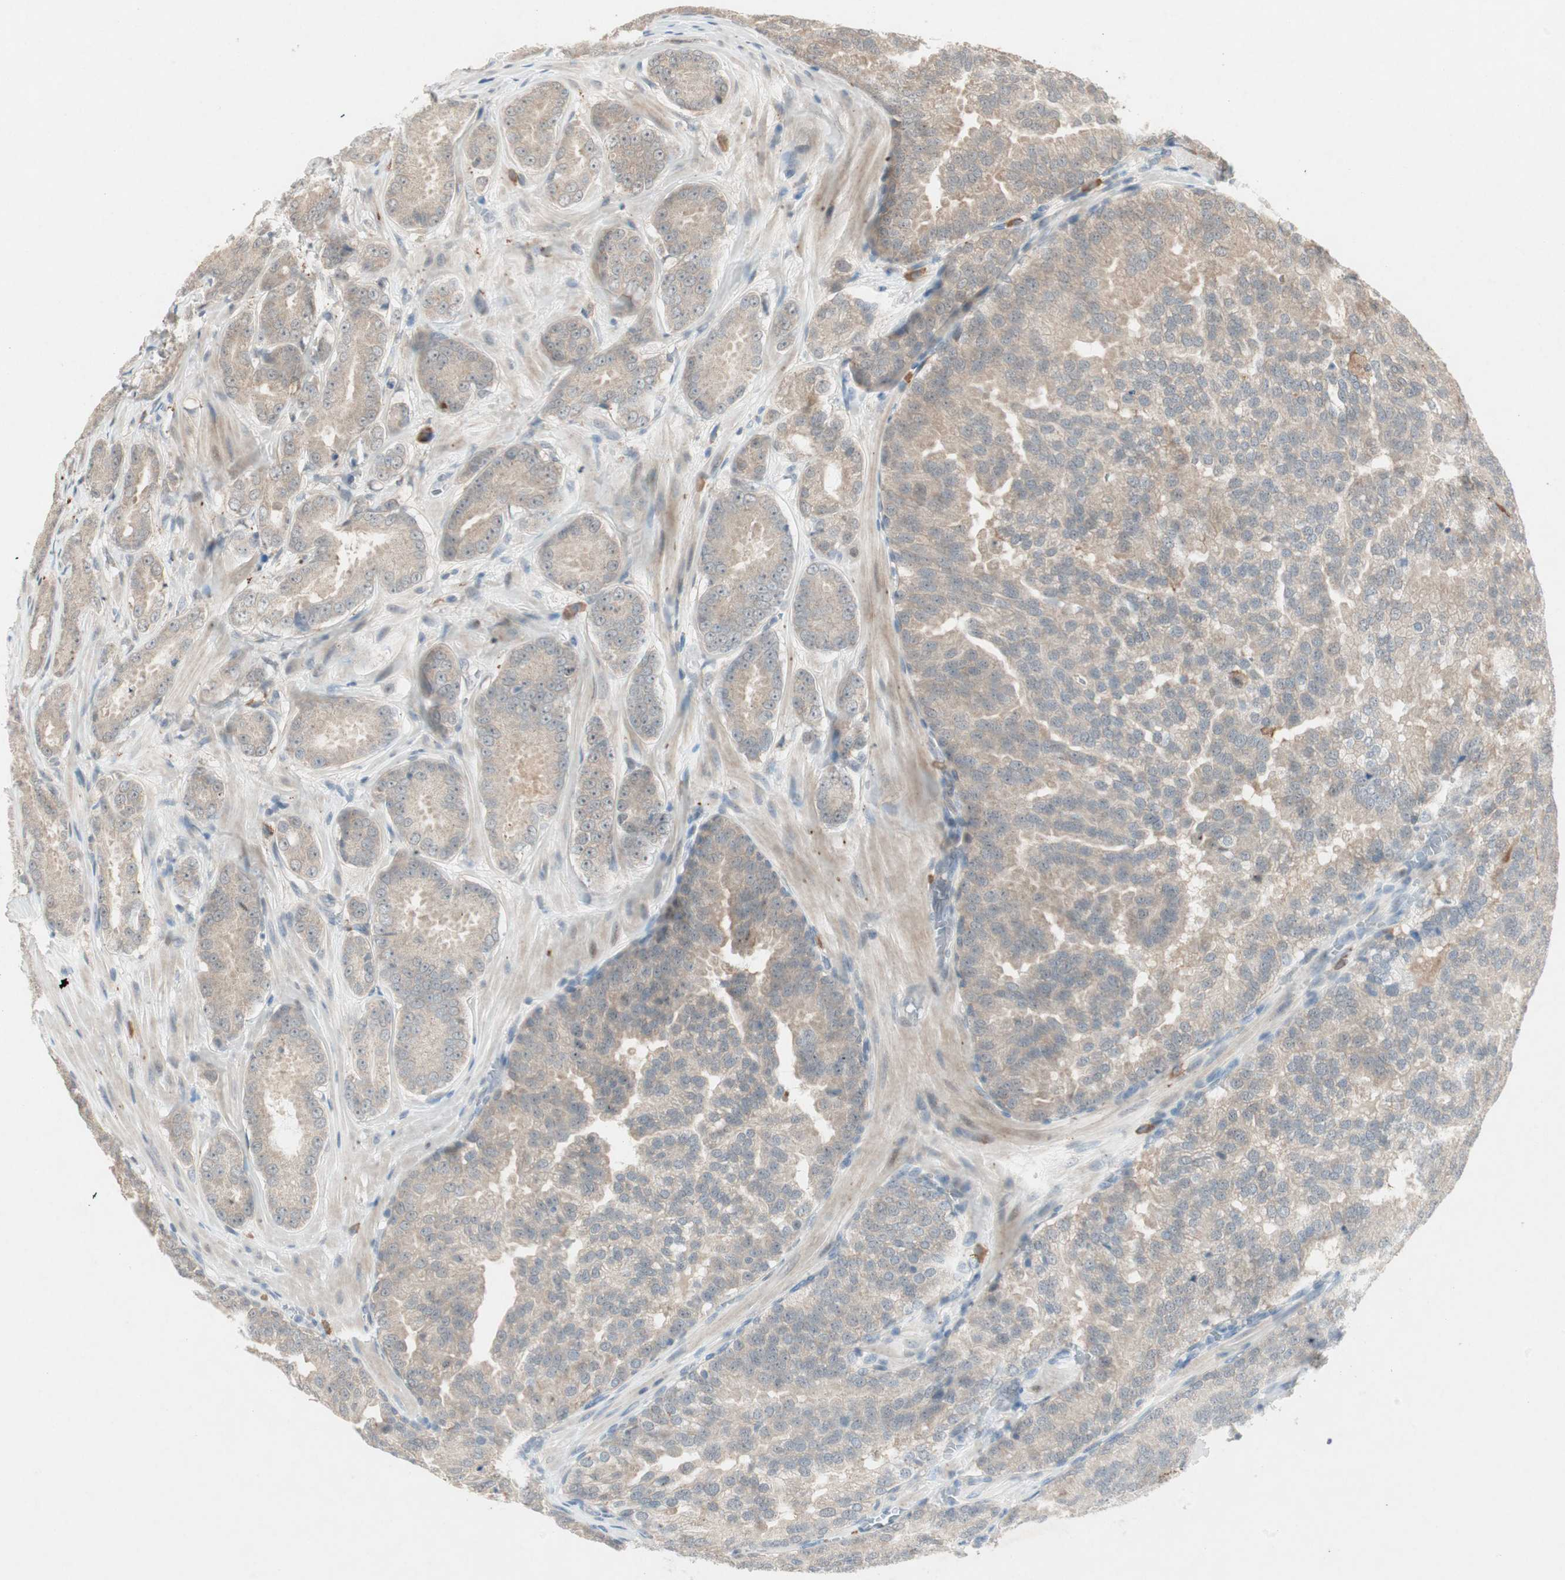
{"staining": {"intensity": "weak", "quantity": ">75%", "location": "cytoplasmic/membranous"}, "tissue": "prostate cancer", "cell_type": "Tumor cells", "image_type": "cancer", "snomed": [{"axis": "morphology", "description": "Adenocarcinoma, High grade"}, {"axis": "topography", "description": "Prostate"}], "caption": "Immunohistochemistry (IHC) image of neoplastic tissue: high-grade adenocarcinoma (prostate) stained using immunohistochemistry reveals low levels of weak protein expression localized specifically in the cytoplasmic/membranous of tumor cells, appearing as a cytoplasmic/membranous brown color.", "gene": "RTL6", "patient": {"sex": "male", "age": 64}}